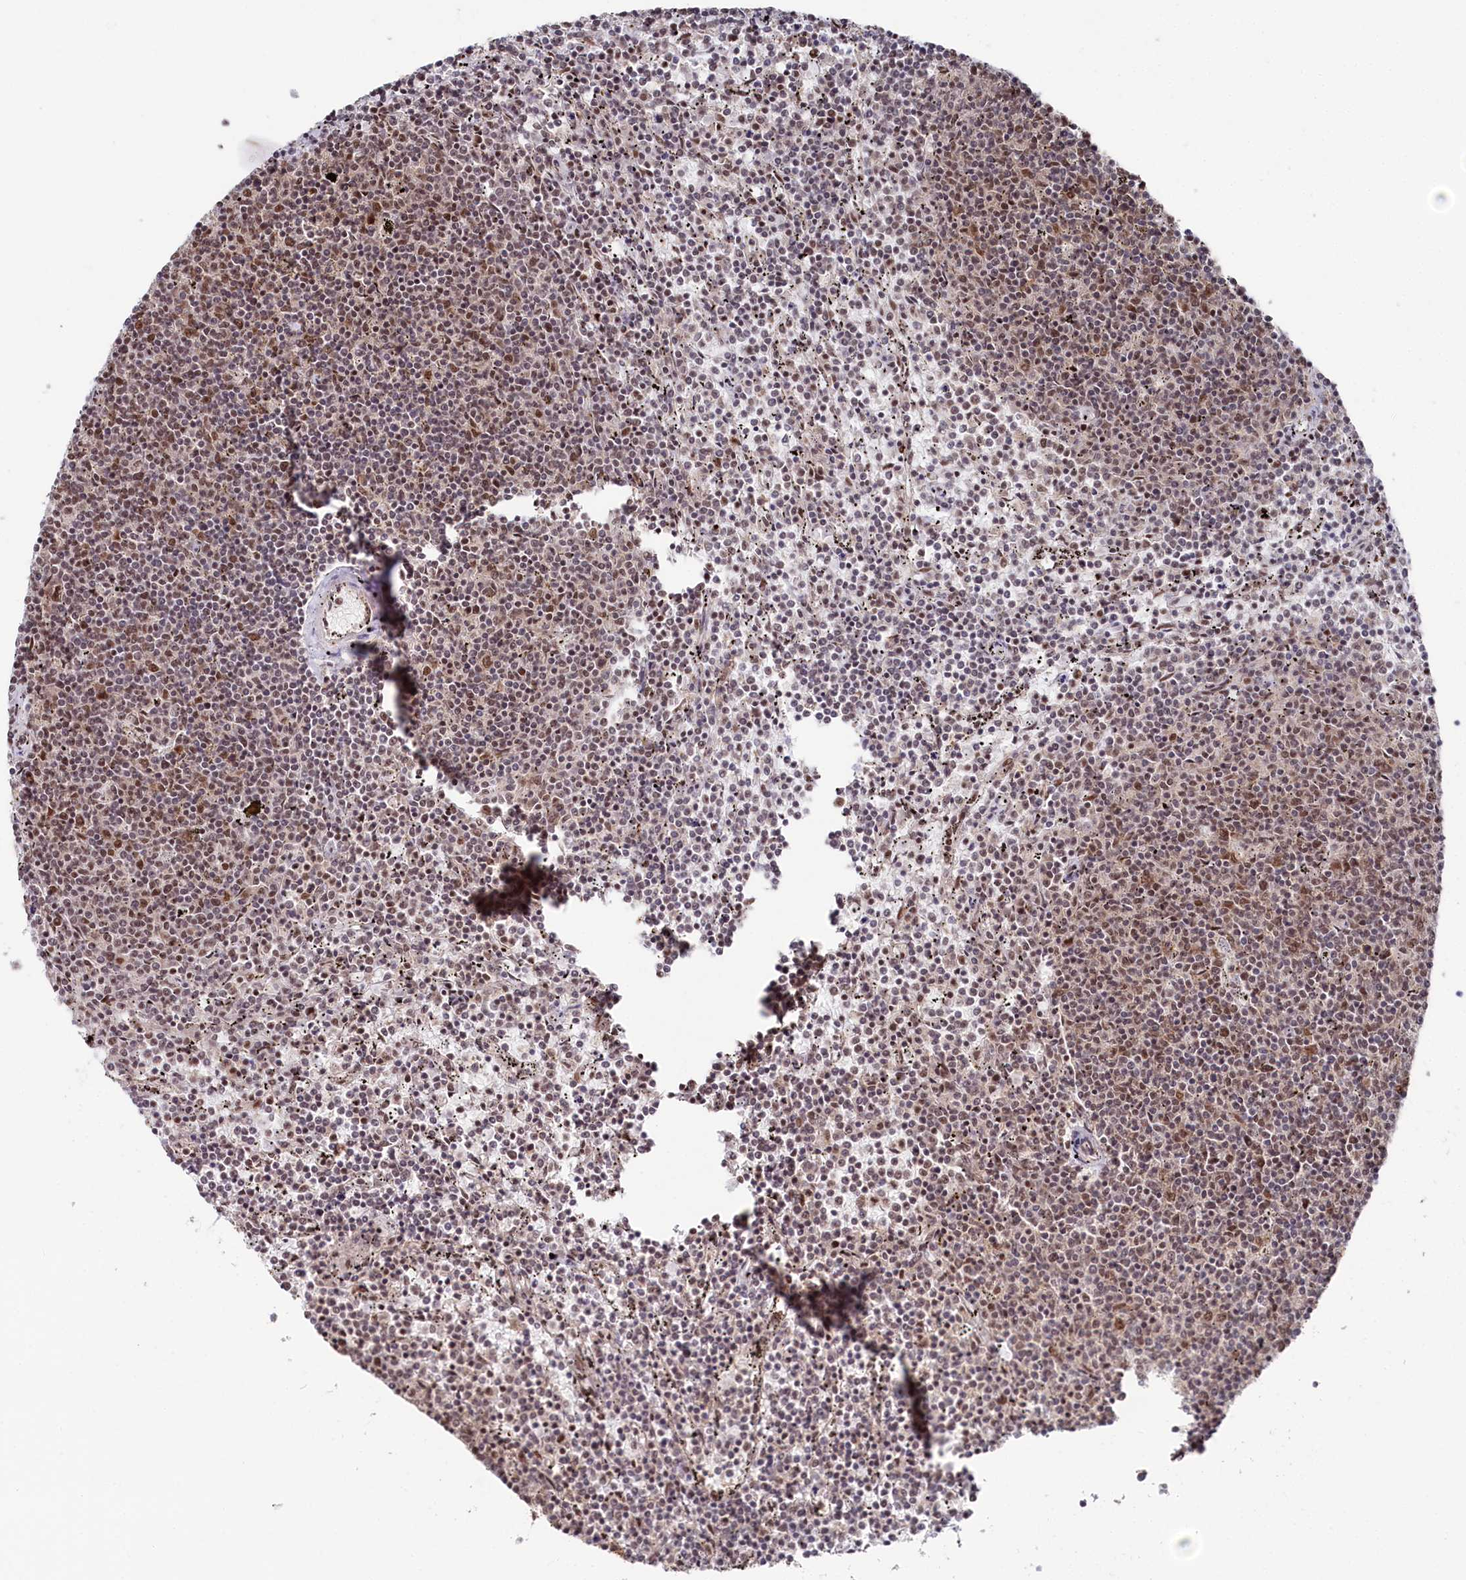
{"staining": {"intensity": "moderate", "quantity": "25%-75%", "location": "nuclear"}, "tissue": "lymphoma", "cell_type": "Tumor cells", "image_type": "cancer", "snomed": [{"axis": "morphology", "description": "Malignant lymphoma, non-Hodgkin's type, Low grade"}, {"axis": "topography", "description": "Spleen"}], "caption": "A high-resolution histopathology image shows IHC staining of lymphoma, which reveals moderate nuclear staining in about 25%-75% of tumor cells.", "gene": "POLR2H", "patient": {"sex": "female", "age": 50}}